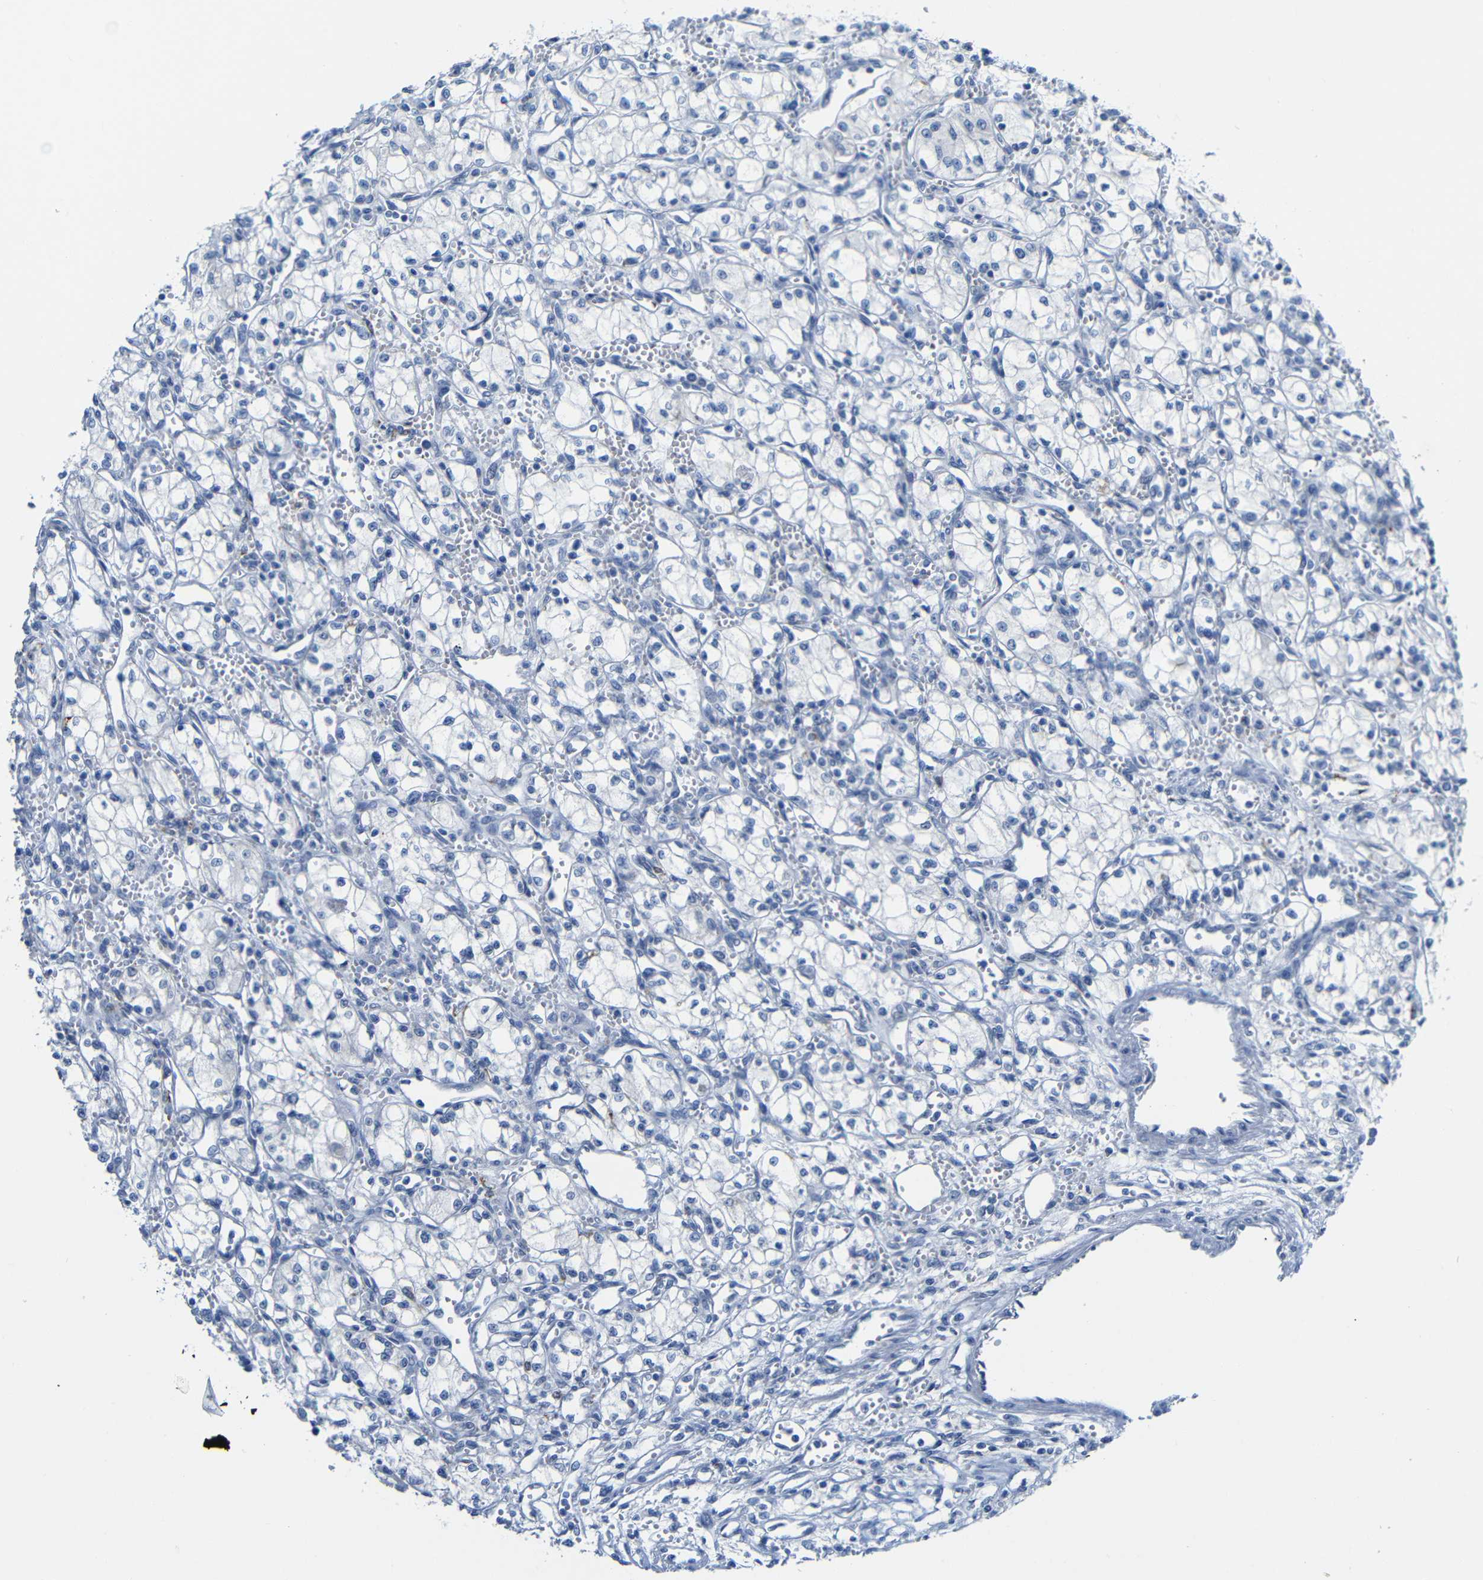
{"staining": {"intensity": "negative", "quantity": "none", "location": "none"}, "tissue": "renal cancer", "cell_type": "Tumor cells", "image_type": "cancer", "snomed": [{"axis": "morphology", "description": "Normal tissue, NOS"}, {"axis": "morphology", "description": "Adenocarcinoma, NOS"}, {"axis": "topography", "description": "Kidney"}], "caption": "Protein analysis of renal cancer (adenocarcinoma) reveals no significant staining in tumor cells.", "gene": "C15orf48", "patient": {"sex": "male", "age": 59}}